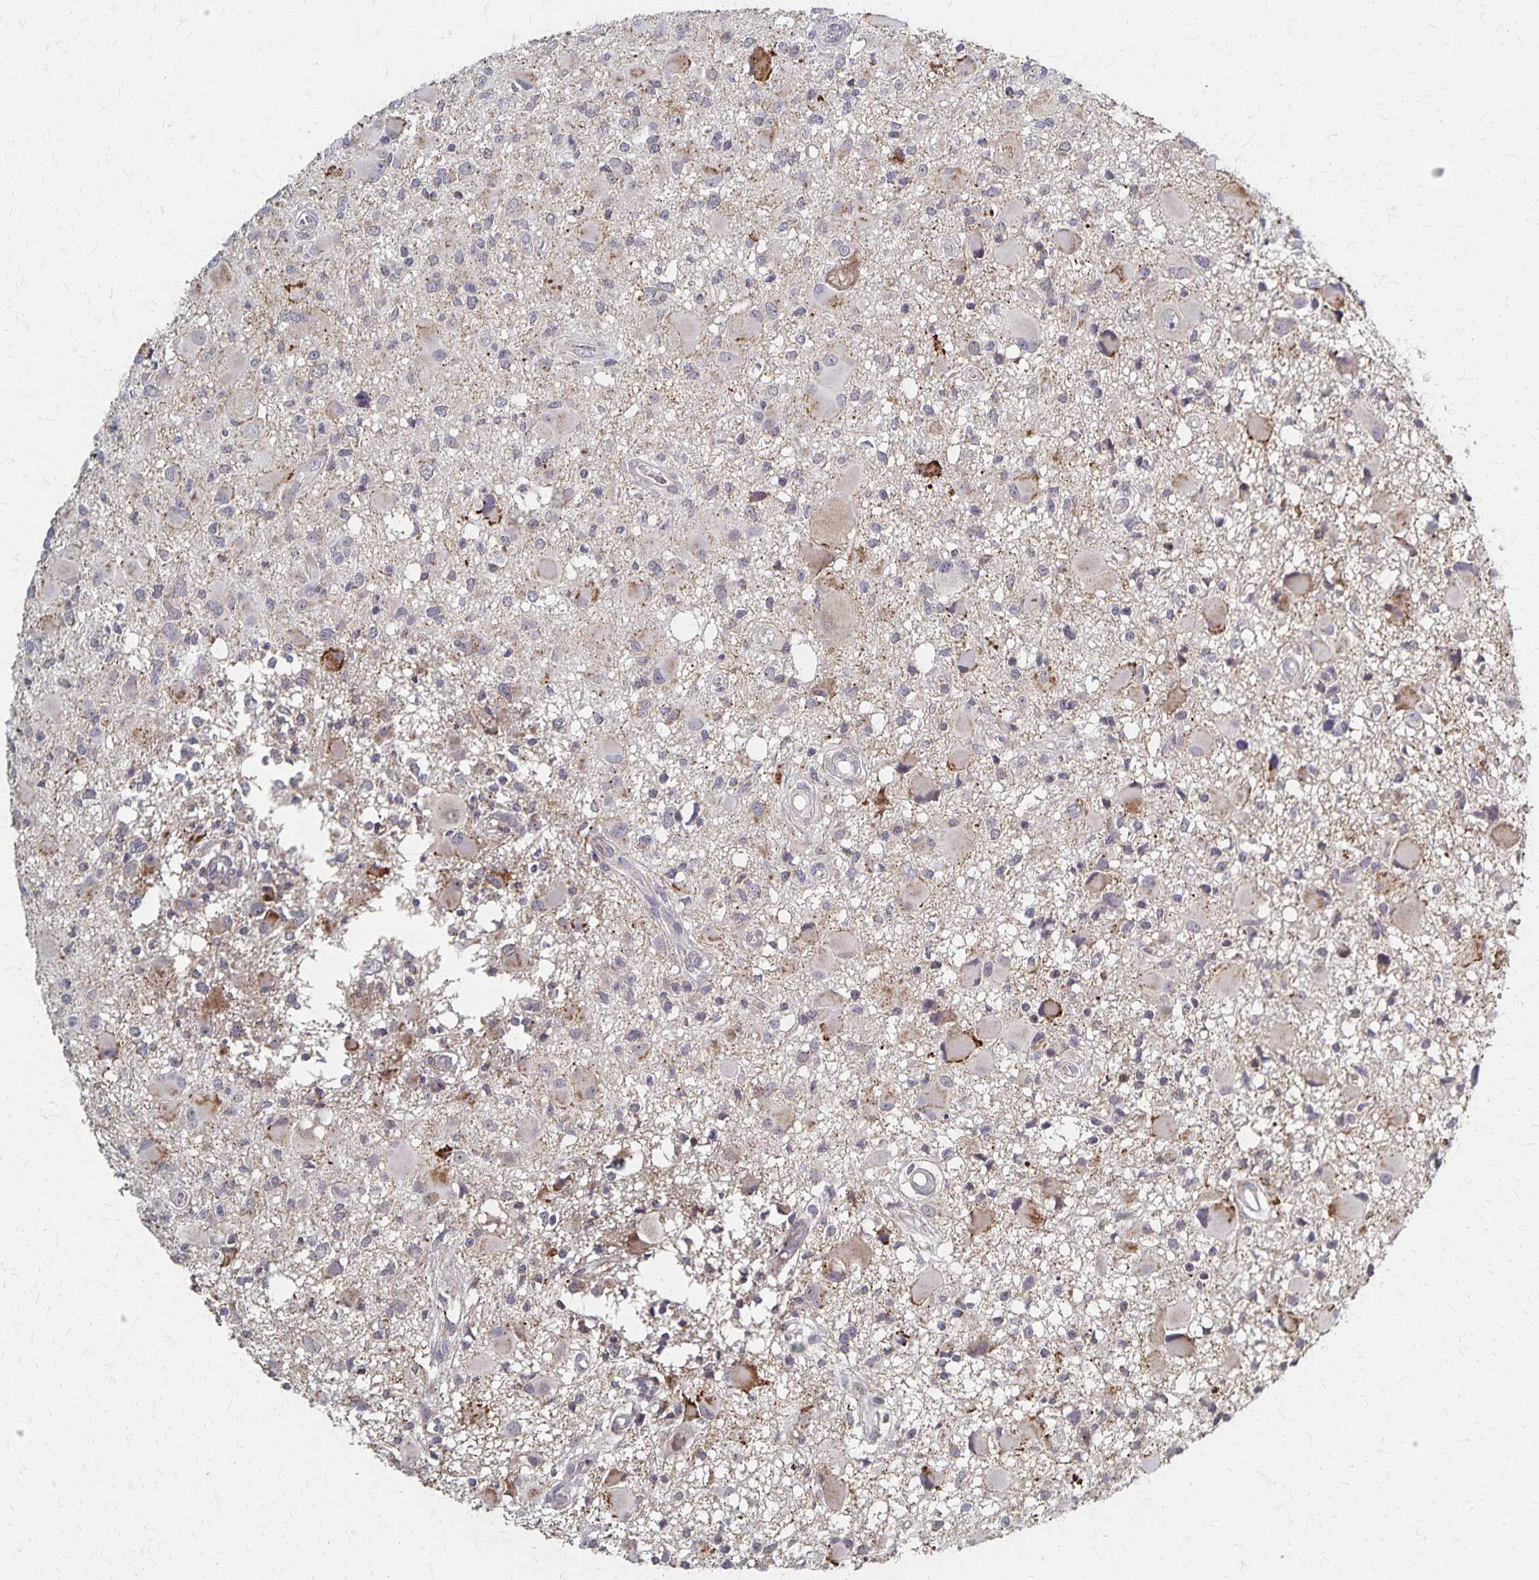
{"staining": {"intensity": "moderate", "quantity": "<25%", "location": "cytoplasmic/membranous"}, "tissue": "glioma", "cell_type": "Tumor cells", "image_type": "cancer", "snomed": [{"axis": "morphology", "description": "Glioma, malignant, High grade"}, {"axis": "topography", "description": "Brain"}], "caption": "Immunohistochemistry (DAB) staining of human high-grade glioma (malignant) shows moderate cytoplasmic/membranous protein staining in approximately <25% of tumor cells. (DAB (3,3'-diaminobenzidine) = brown stain, brightfield microscopy at high magnification).", "gene": "DYRK4", "patient": {"sex": "male", "age": 54}}